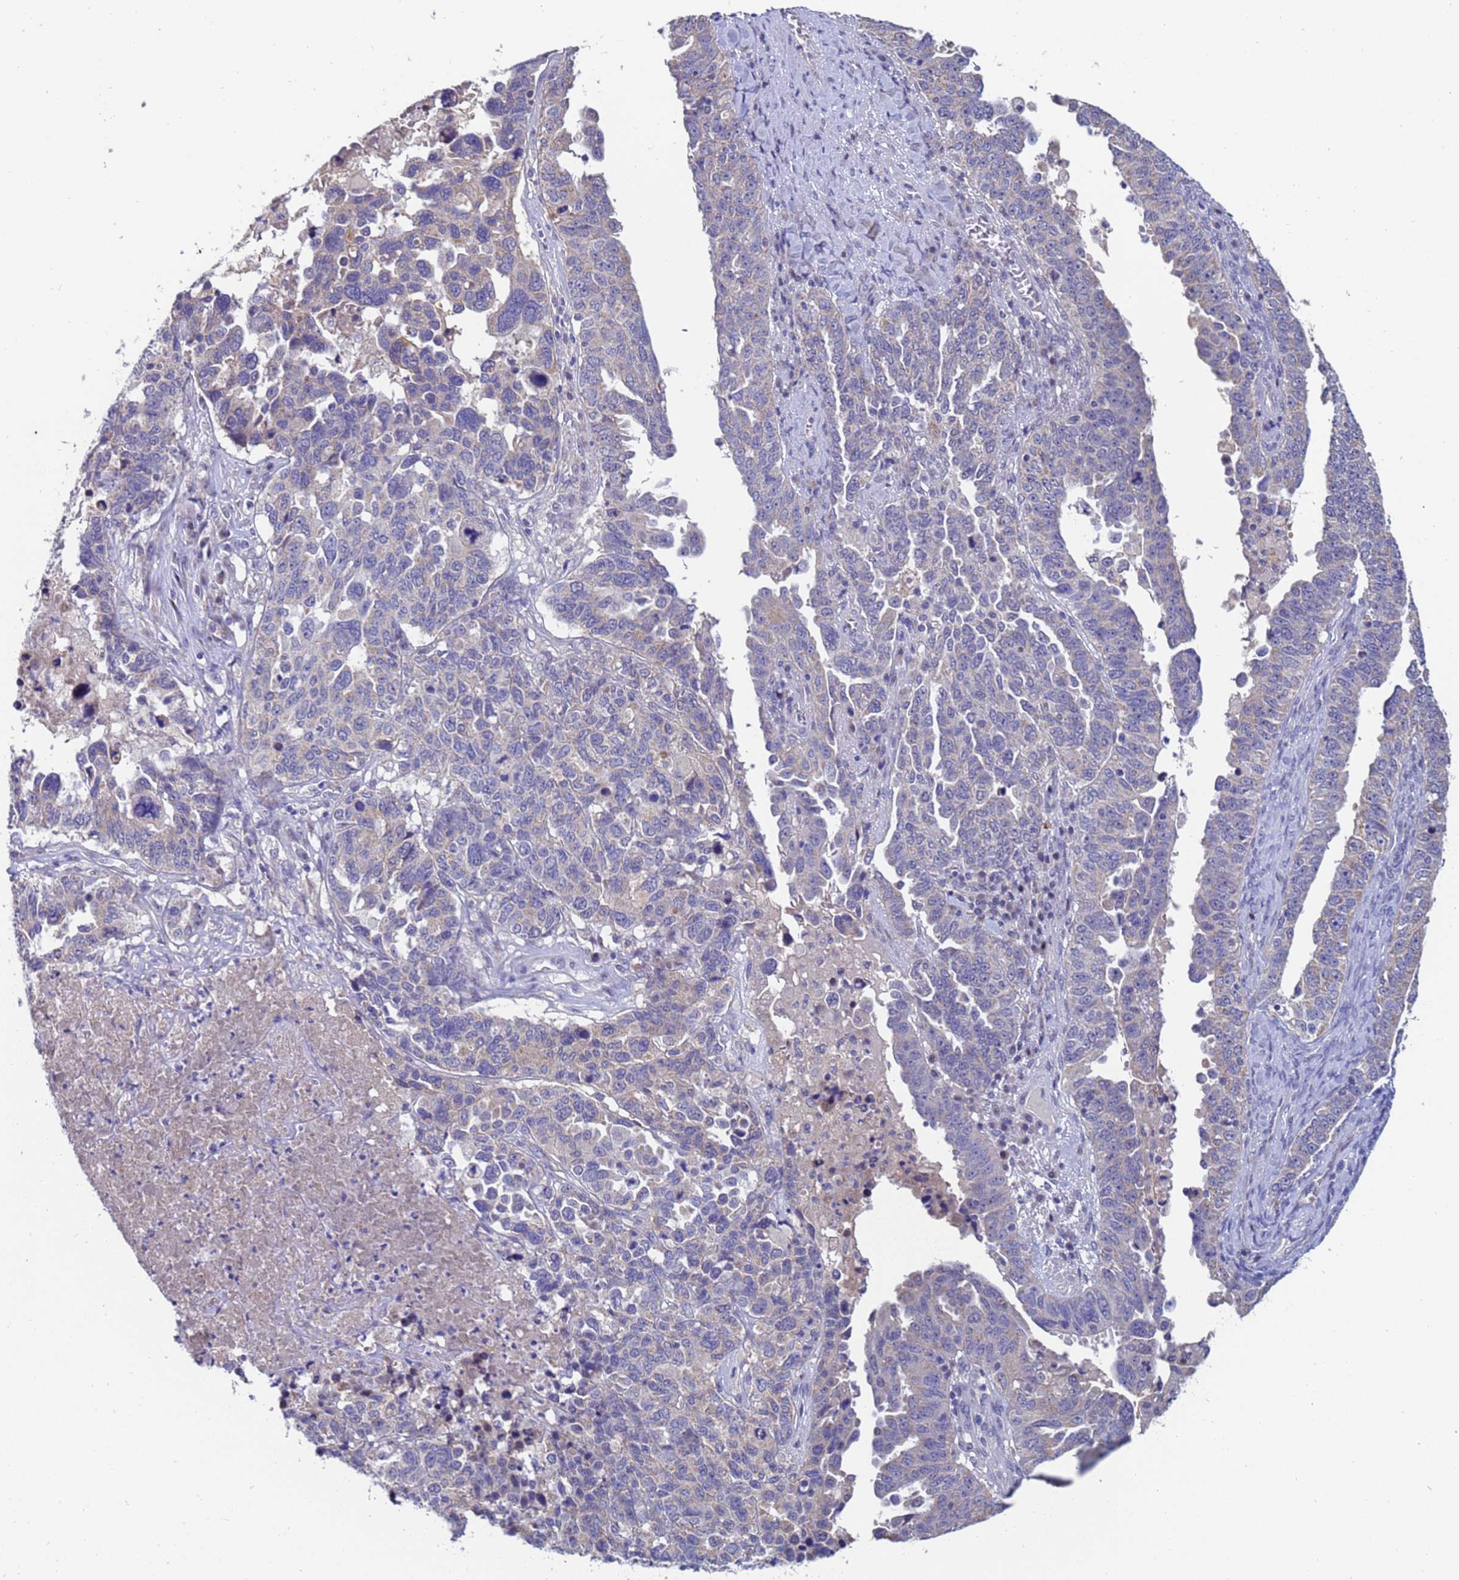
{"staining": {"intensity": "negative", "quantity": "none", "location": "none"}, "tissue": "ovarian cancer", "cell_type": "Tumor cells", "image_type": "cancer", "snomed": [{"axis": "morphology", "description": "Carcinoma, endometroid"}, {"axis": "topography", "description": "Ovary"}], "caption": "IHC of human ovarian endometroid carcinoma reveals no positivity in tumor cells.", "gene": "IHO1", "patient": {"sex": "female", "age": 62}}